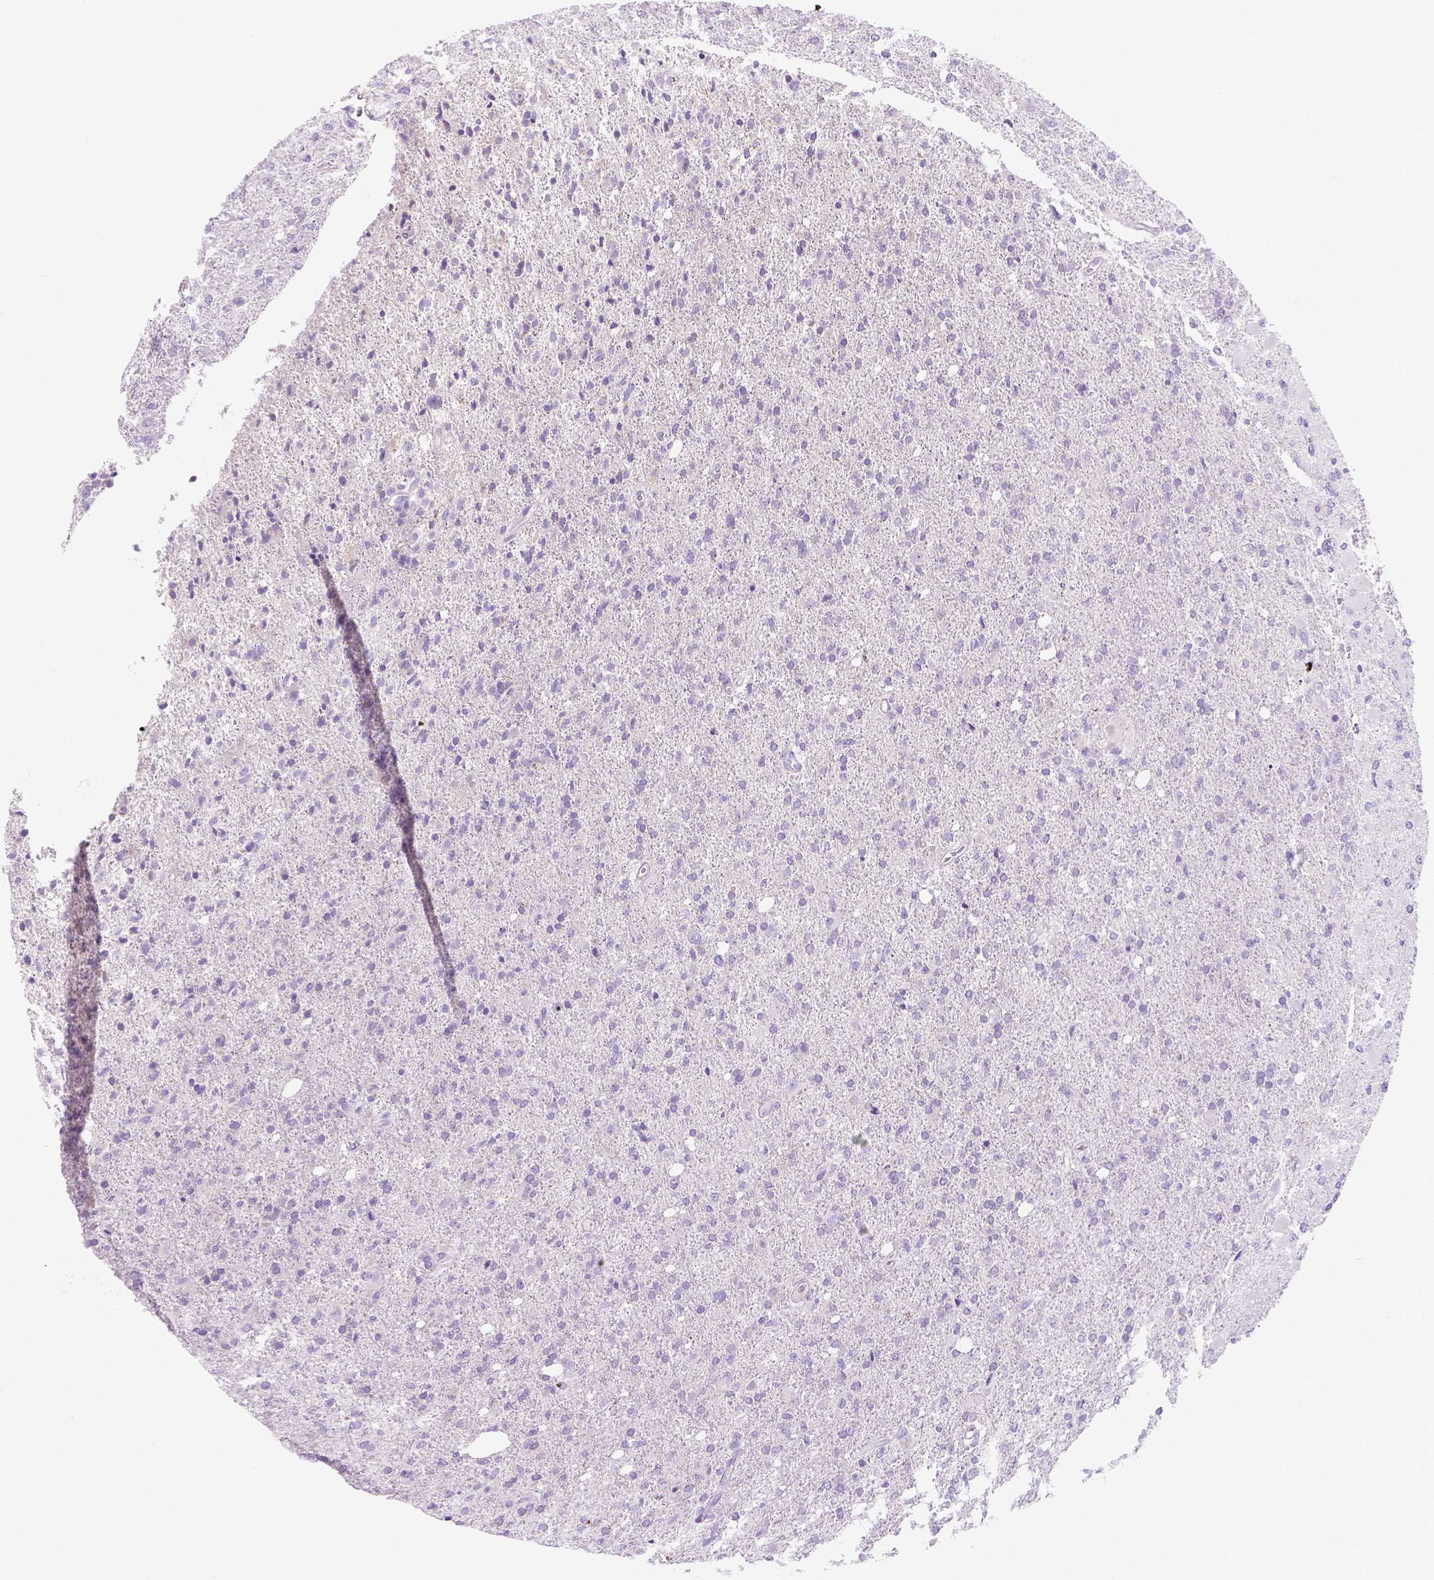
{"staining": {"intensity": "negative", "quantity": "none", "location": "none"}, "tissue": "glioma", "cell_type": "Tumor cells", "image_type": "cancer", "snomed": [{"axis": "morphology", "description": "Glioma, malignant, High grade"}, {"axis": "topography", "description": "Cerebral cortex"}], "caption": "The histopathology image displays no staining of tumor cells in malignant high-grade glioma. Brightfield microscopy of immunohistochemistry stained with DAB (3,3'-diaminobenzidine) (brown) and hematoxylin (blue), captured at high magnification.", "gene": "FASN", "patient": {"sex": "male", "age": 70}}